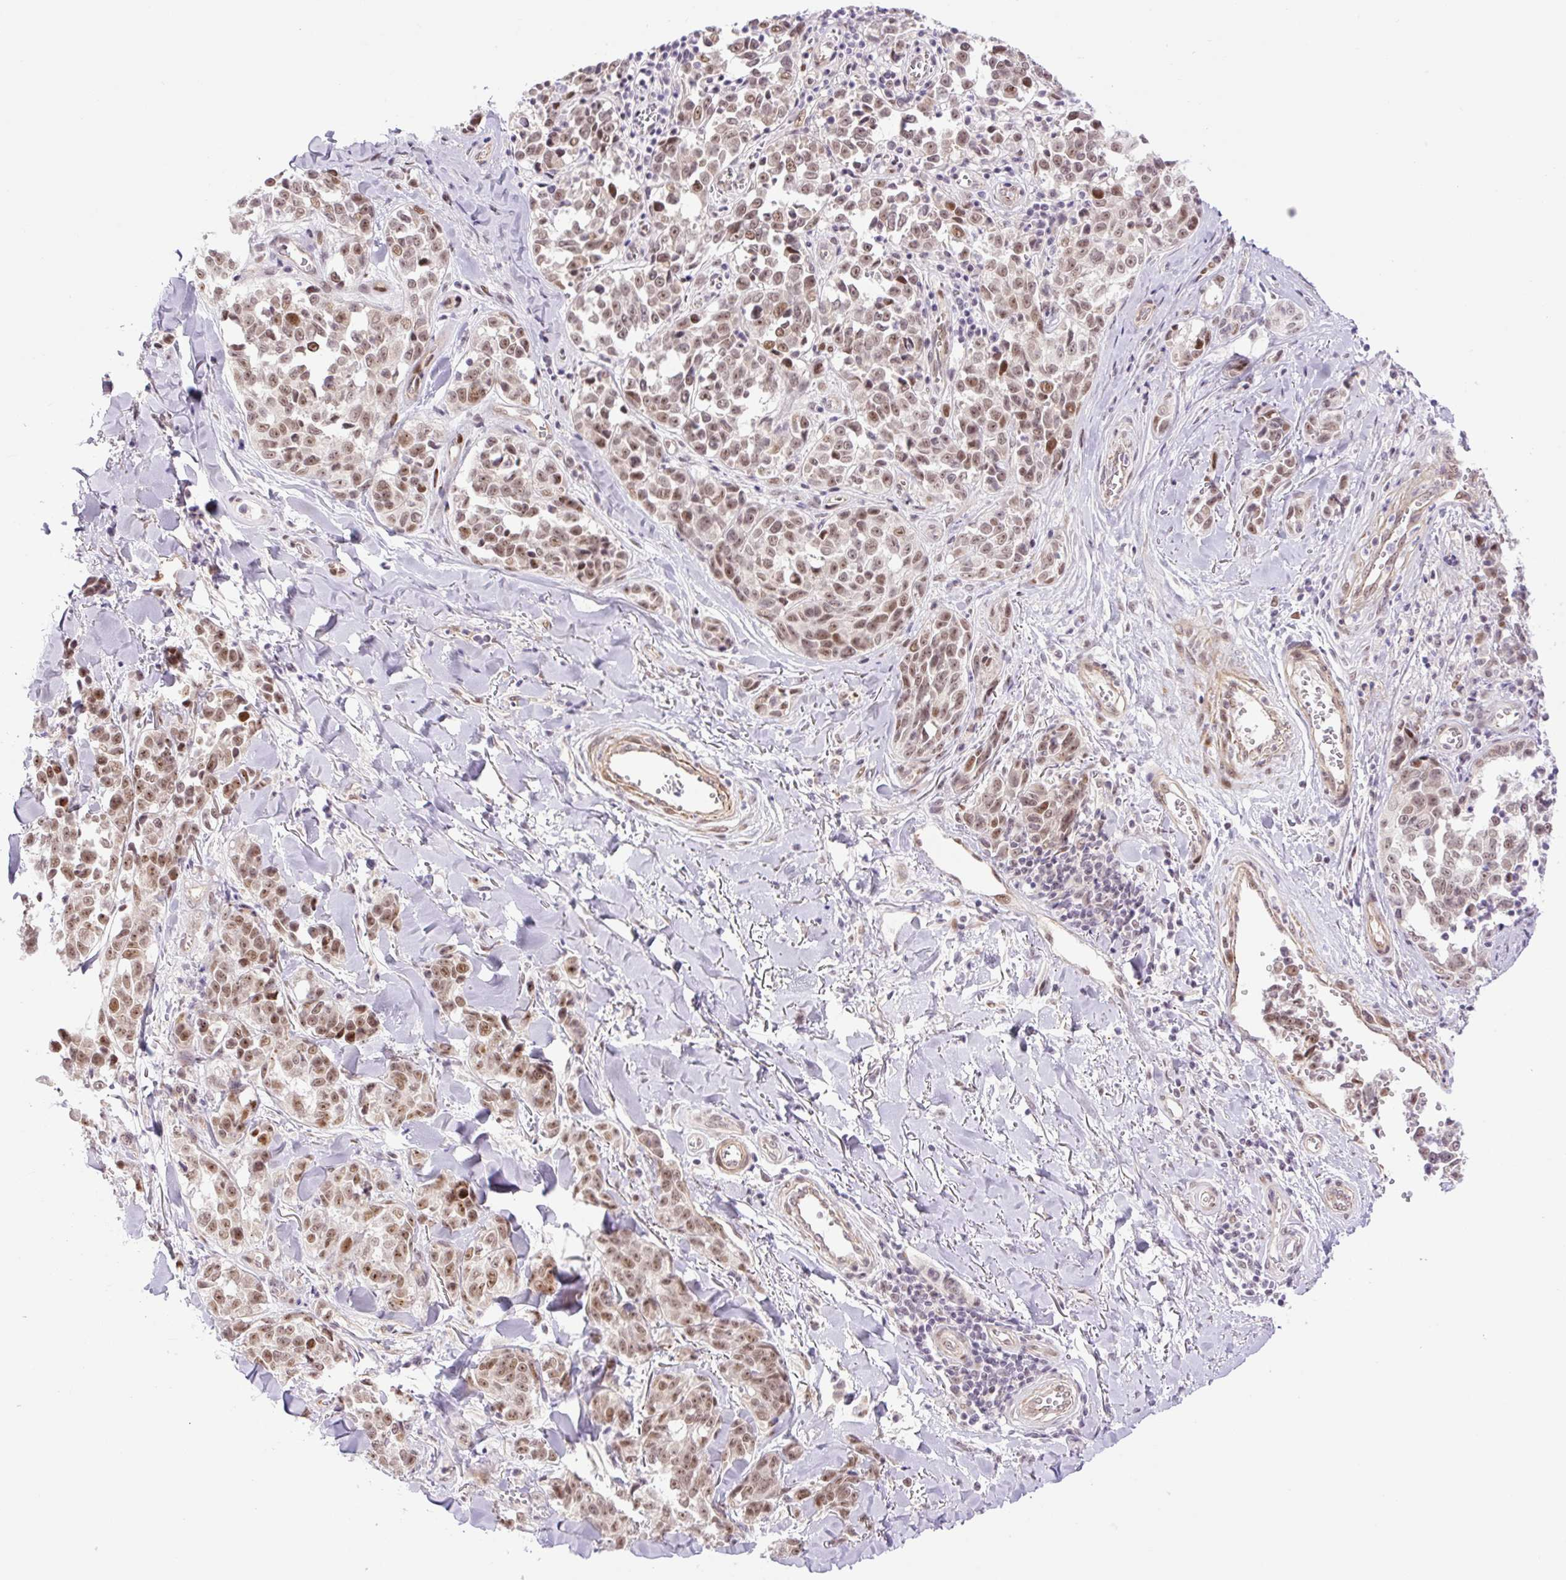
{"staining": {"intensity": "moderate", "quantity": ">75%", "location": "nuclear"}, "tissue": "melanoma", "cell_type": "Tumor cells", "image_type": "cancer", "snomed": [{"axis": "morphology", "description": "Malignant melanoma, NOS"}, {"axis": "topography", "description": "Skin"}], "caption": "Immunohistochemistry of human malignant melanoma displays medium levels of moderate nuclear staining in approximately >75% of tumor cells.", "gene": "ICE1", "patient": {"sex": "female", "age": 64}}